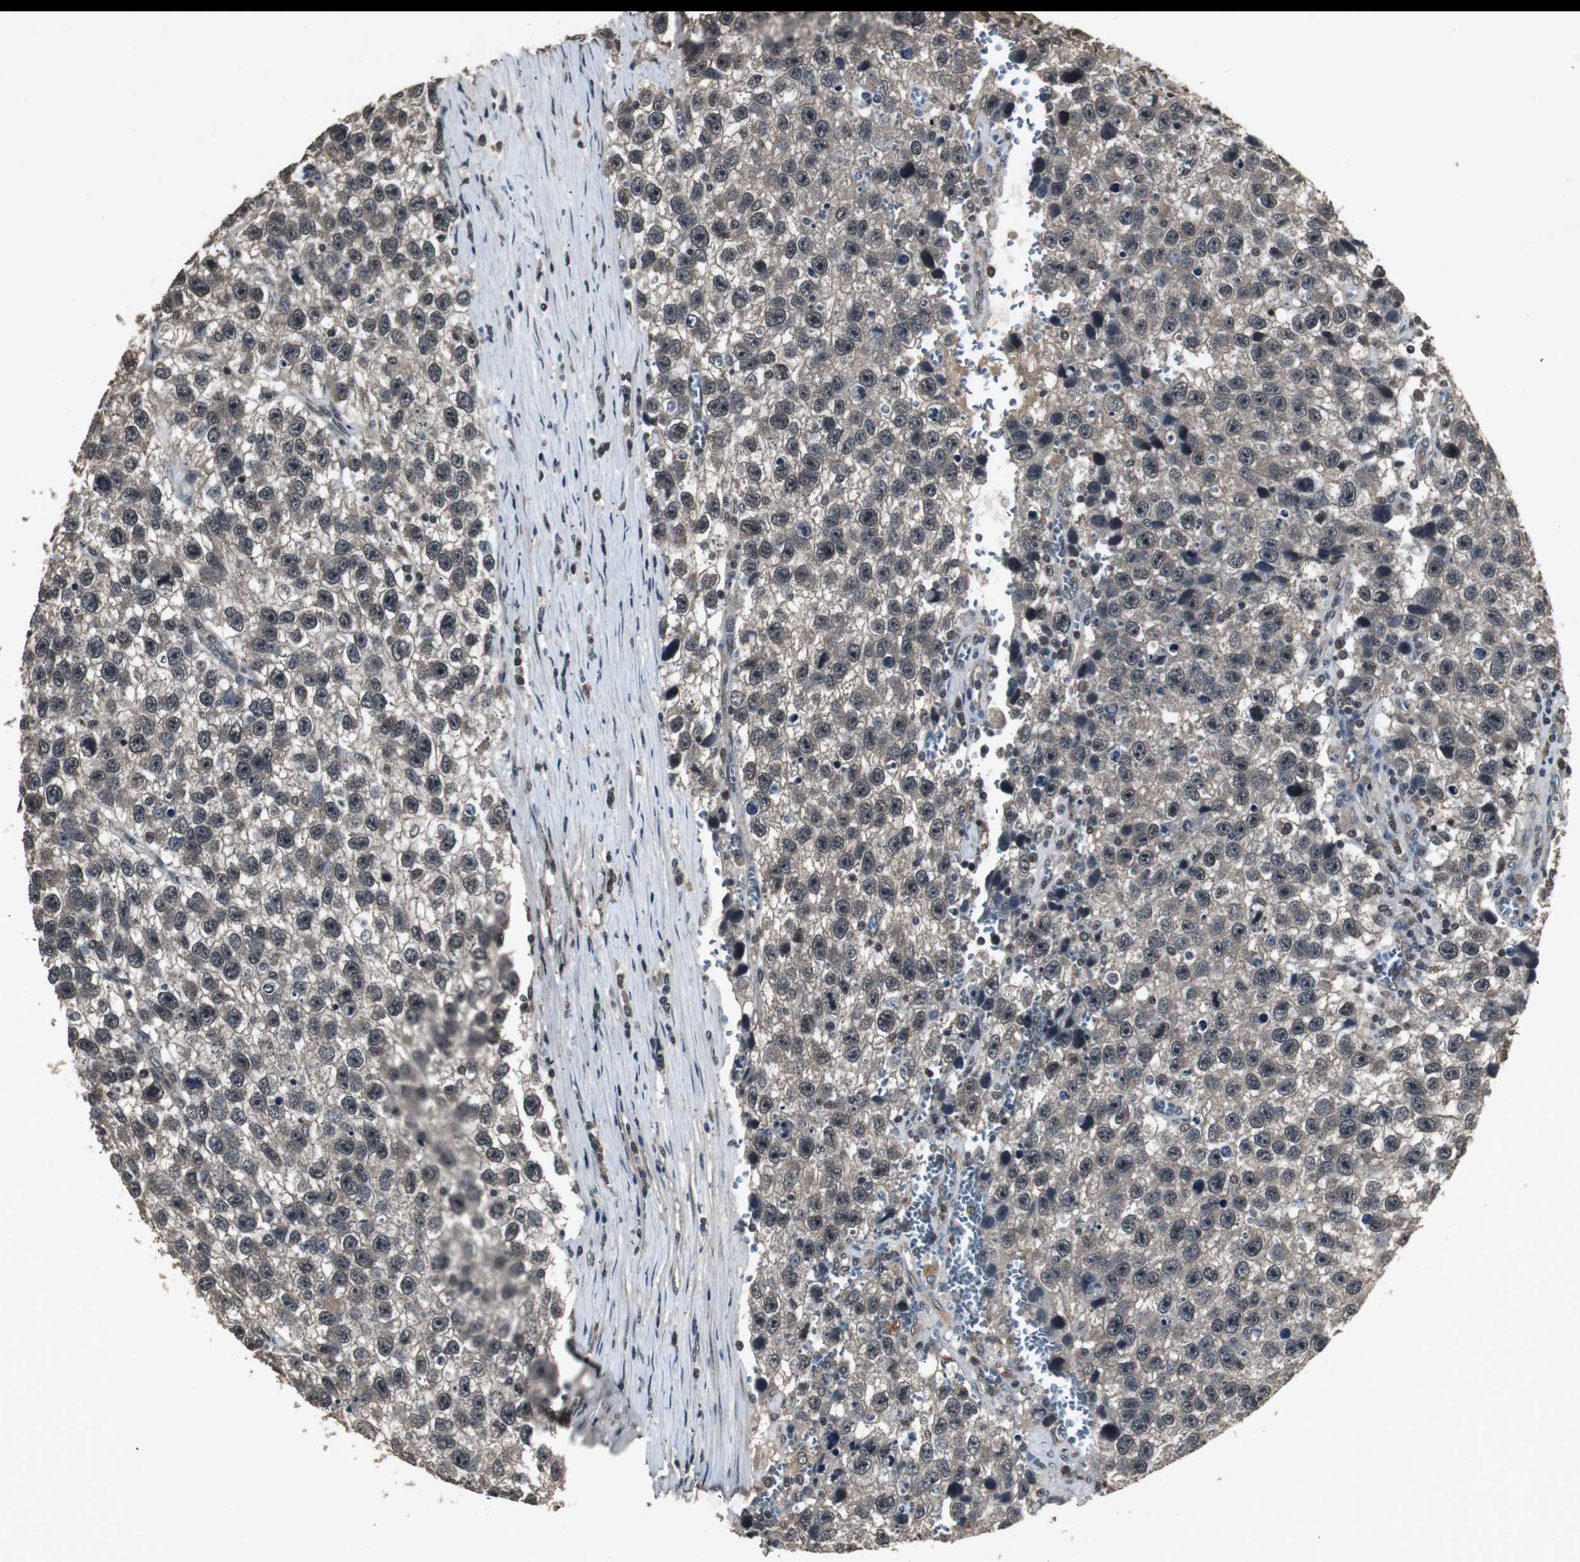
{"staining": {"intensity": "moderate", "quantity": ">75%", "location": "cytoplasmic/membranous,nuclear"}, "tissue": "testis cancer", "cell_type": "Tumor cells", "image_type": "cancer", "snomed": [{"axis": "morphology", "description": "Seminoma, NOS"}, {"axis": "topography", "description": "Testis"}], "caption": "Brown immunohistochemical staining in testis seminoma shows moderate cytoplasmic/membranous and nuclear expression in approximately >75% of tumor cells.", "gene": "EMX1", "patient": {"sex": "male", "age": 33}}